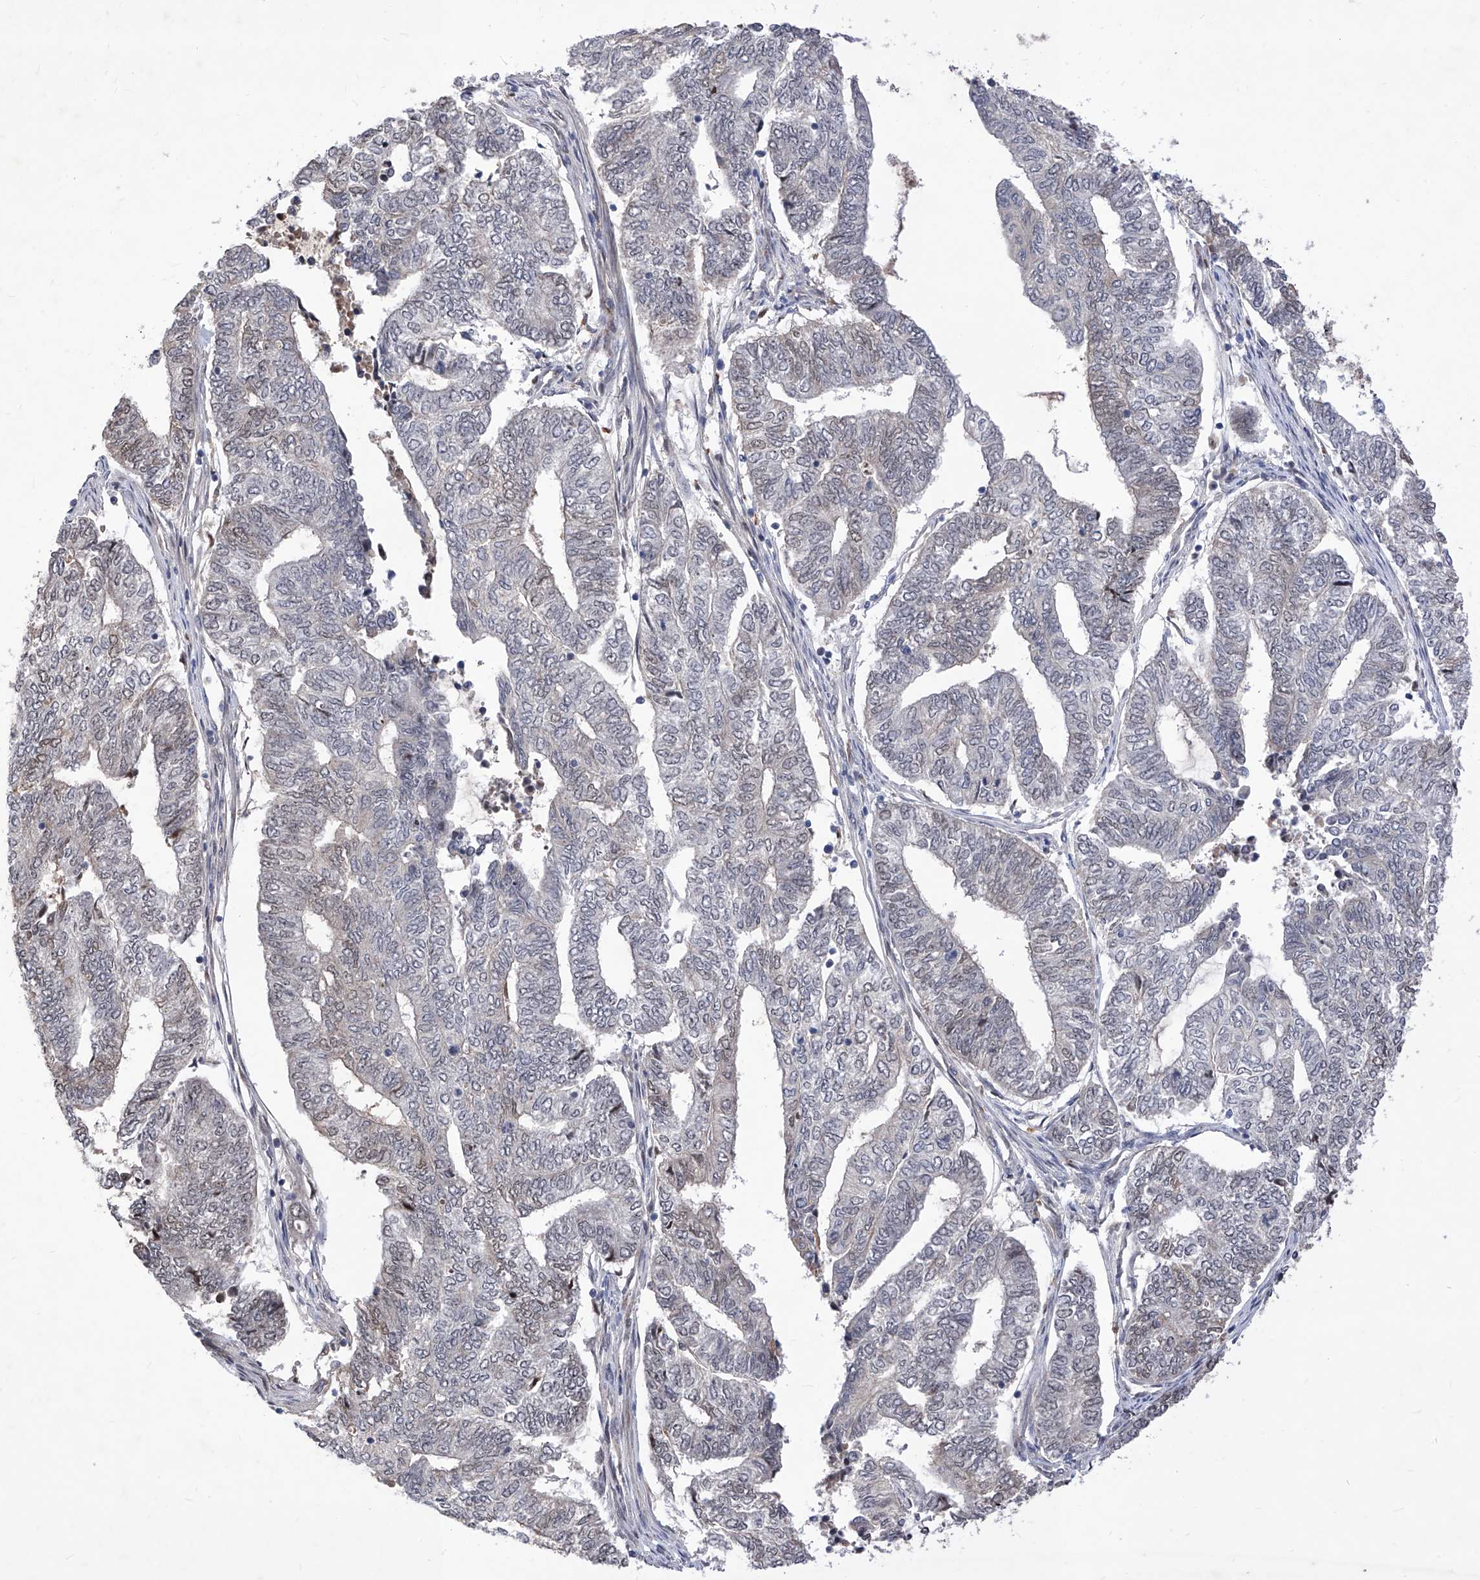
{"staining": {"intensity": "negative", "quantity": "none", "location": "none"}, "tissue": "endometrial cancer", "cell_type": "Tumor cells", "image_type": "cancer", "snomed": [{"axis": "morphology", "description": "Adenocarcinoma, NOS"}, {"axis": "topography", "description": "Uterus"}, {"axis": "topography", "description": "Endometrium"}], "caption": "The image demonstrates no staining of tumor cells in adenocarcinoma (endometrial).", "gene": "LGR4", "patient": {"sex": "female", "age": 70}}